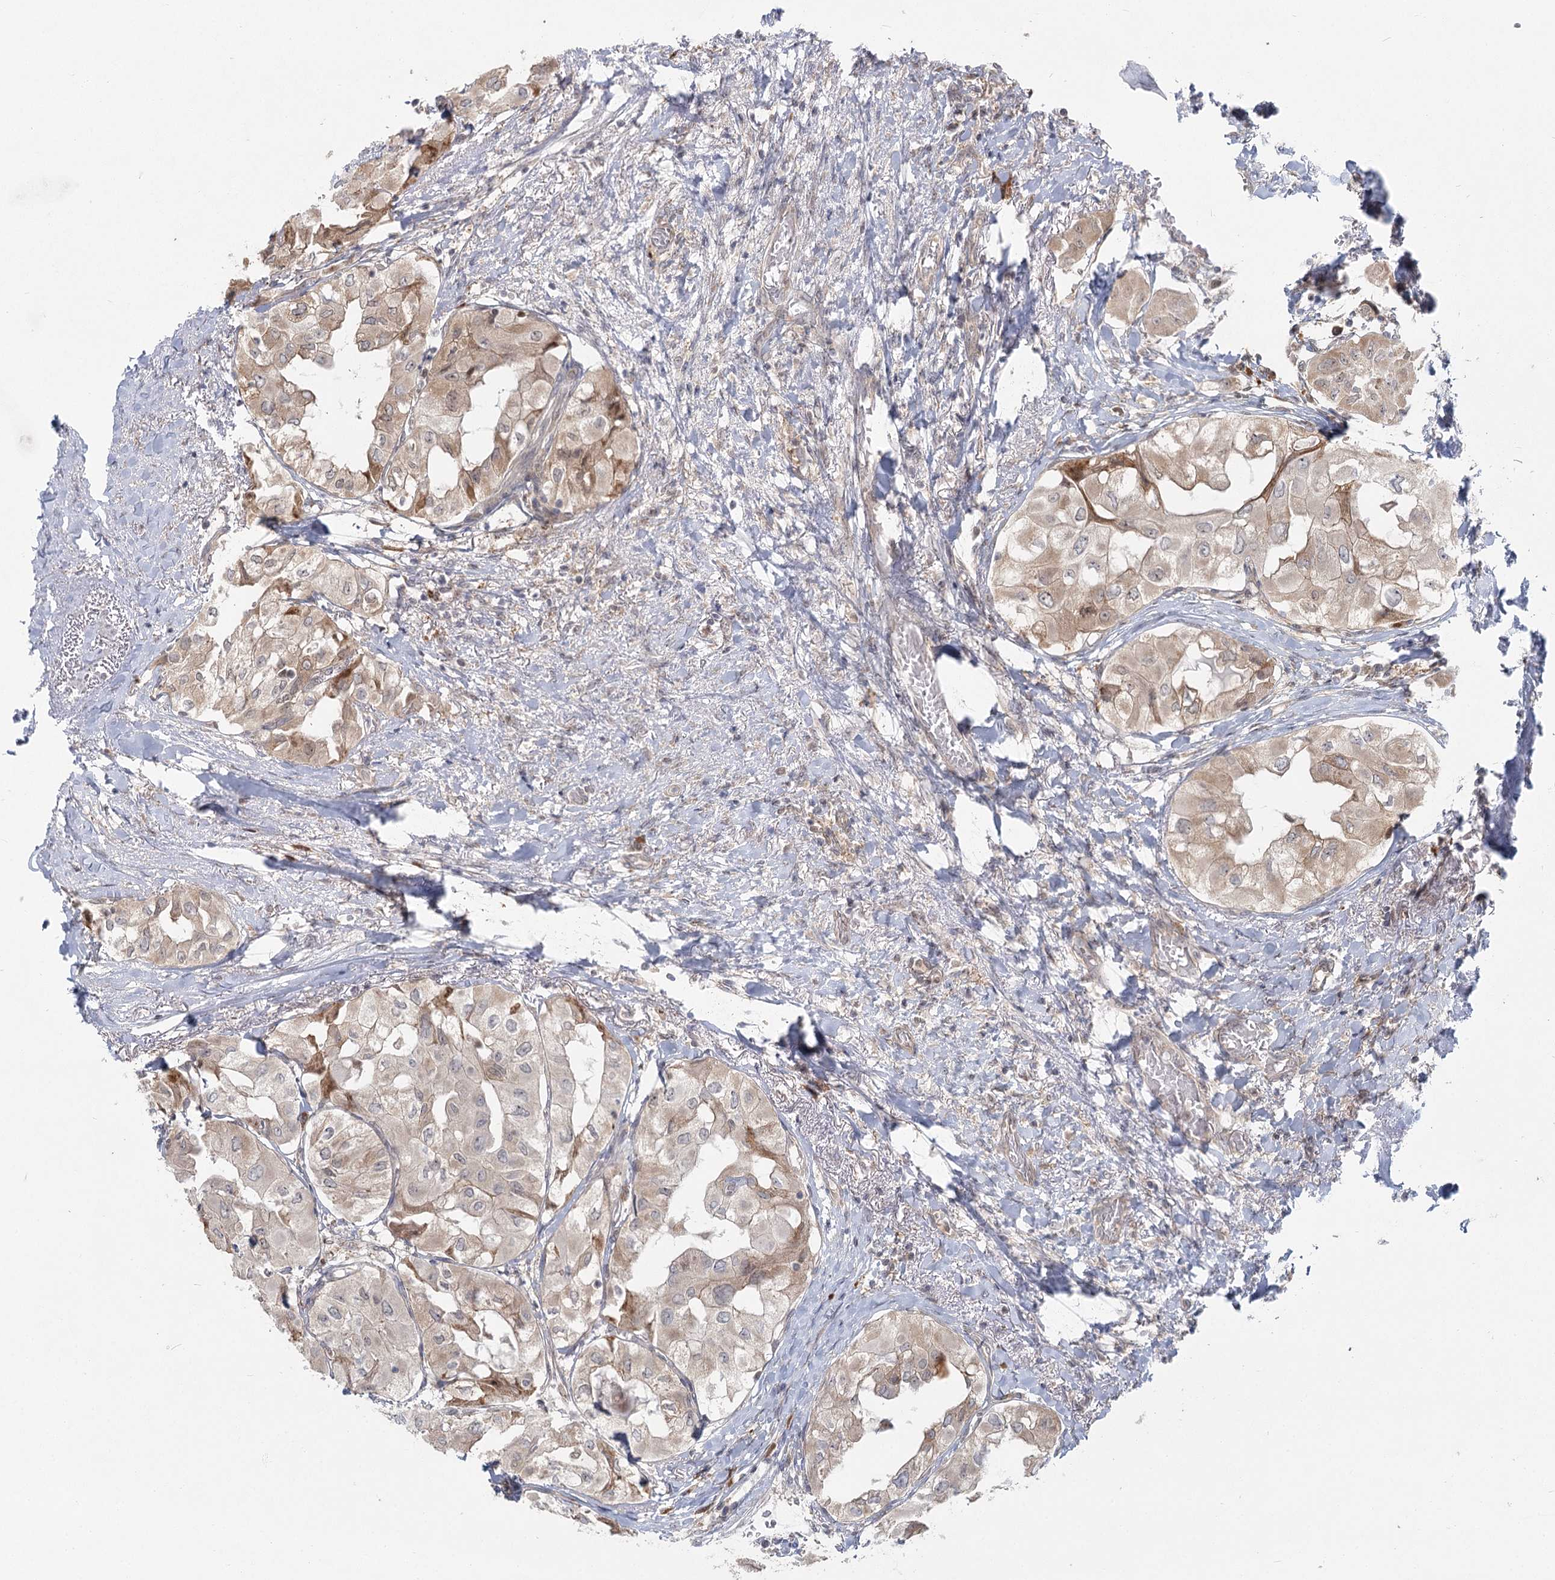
{"staining": {"intensity": "weak", "quantity": "25%-75%", "location": "cytoplasmic/membranous"}, "tissue": "thyroid cancer", "cell_type": "Tumor cells", "image_type": "cancer", "snomed": [{"axis": "morphology", "description": "Papillary adenocarcinoma, NOS"}, {"axis": "topography", "description": "Thyroid gland"}], "caption": "The photomicrograph reveals a brown stain indicating the presence of a protein in the cytoplasmic/membranous of tumor cells in papillary adenocarcinoma (thyroid). The protein of interest is shown in brown color, while the nuclei are stained blue.", "gene": "THNSL1", "patient": {"sex": "female", "age": 59}}